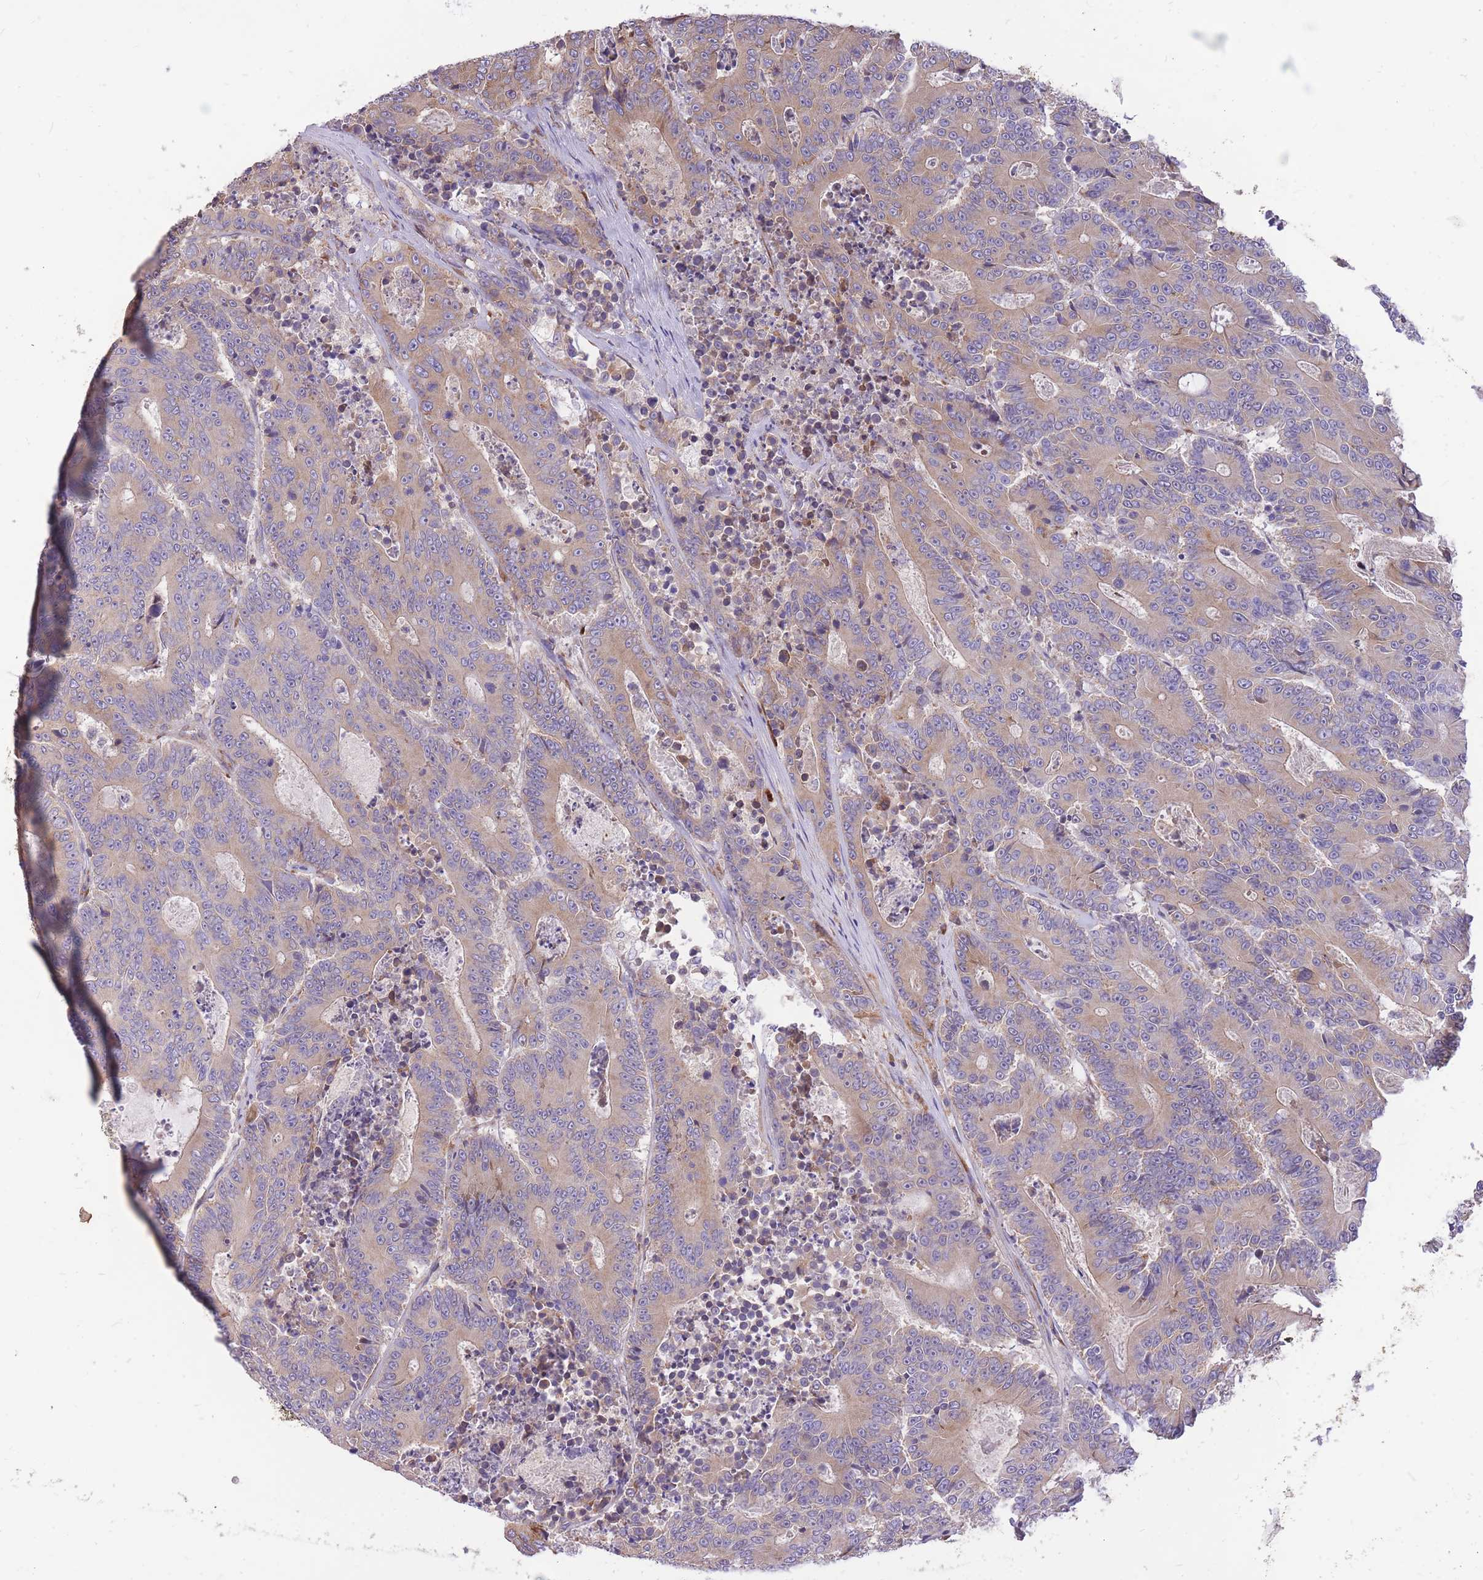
{"staining": {"intensity": "weak", "quantity": ">75%", "location": "cytoplasmic/membranous"}, "tissue": "colorectal cancer", "cell_type": "Tumor cells", "image_type": "cancer", "snomed": [{"axis": "morphology", "description": "Adenocarcinoma, NOS"}, {"axis": "topography", "description": "Colon"}], "caption": "Immunohistochemistry (IHC) (DAB) staining of human adenocarcinoma (colorectal) reveals weak cytoplasmic/membranous protein staining in approximately >75% of tumor cells.", "gene": "GBP7", "patient": {"sex": "male", "age": 83}}